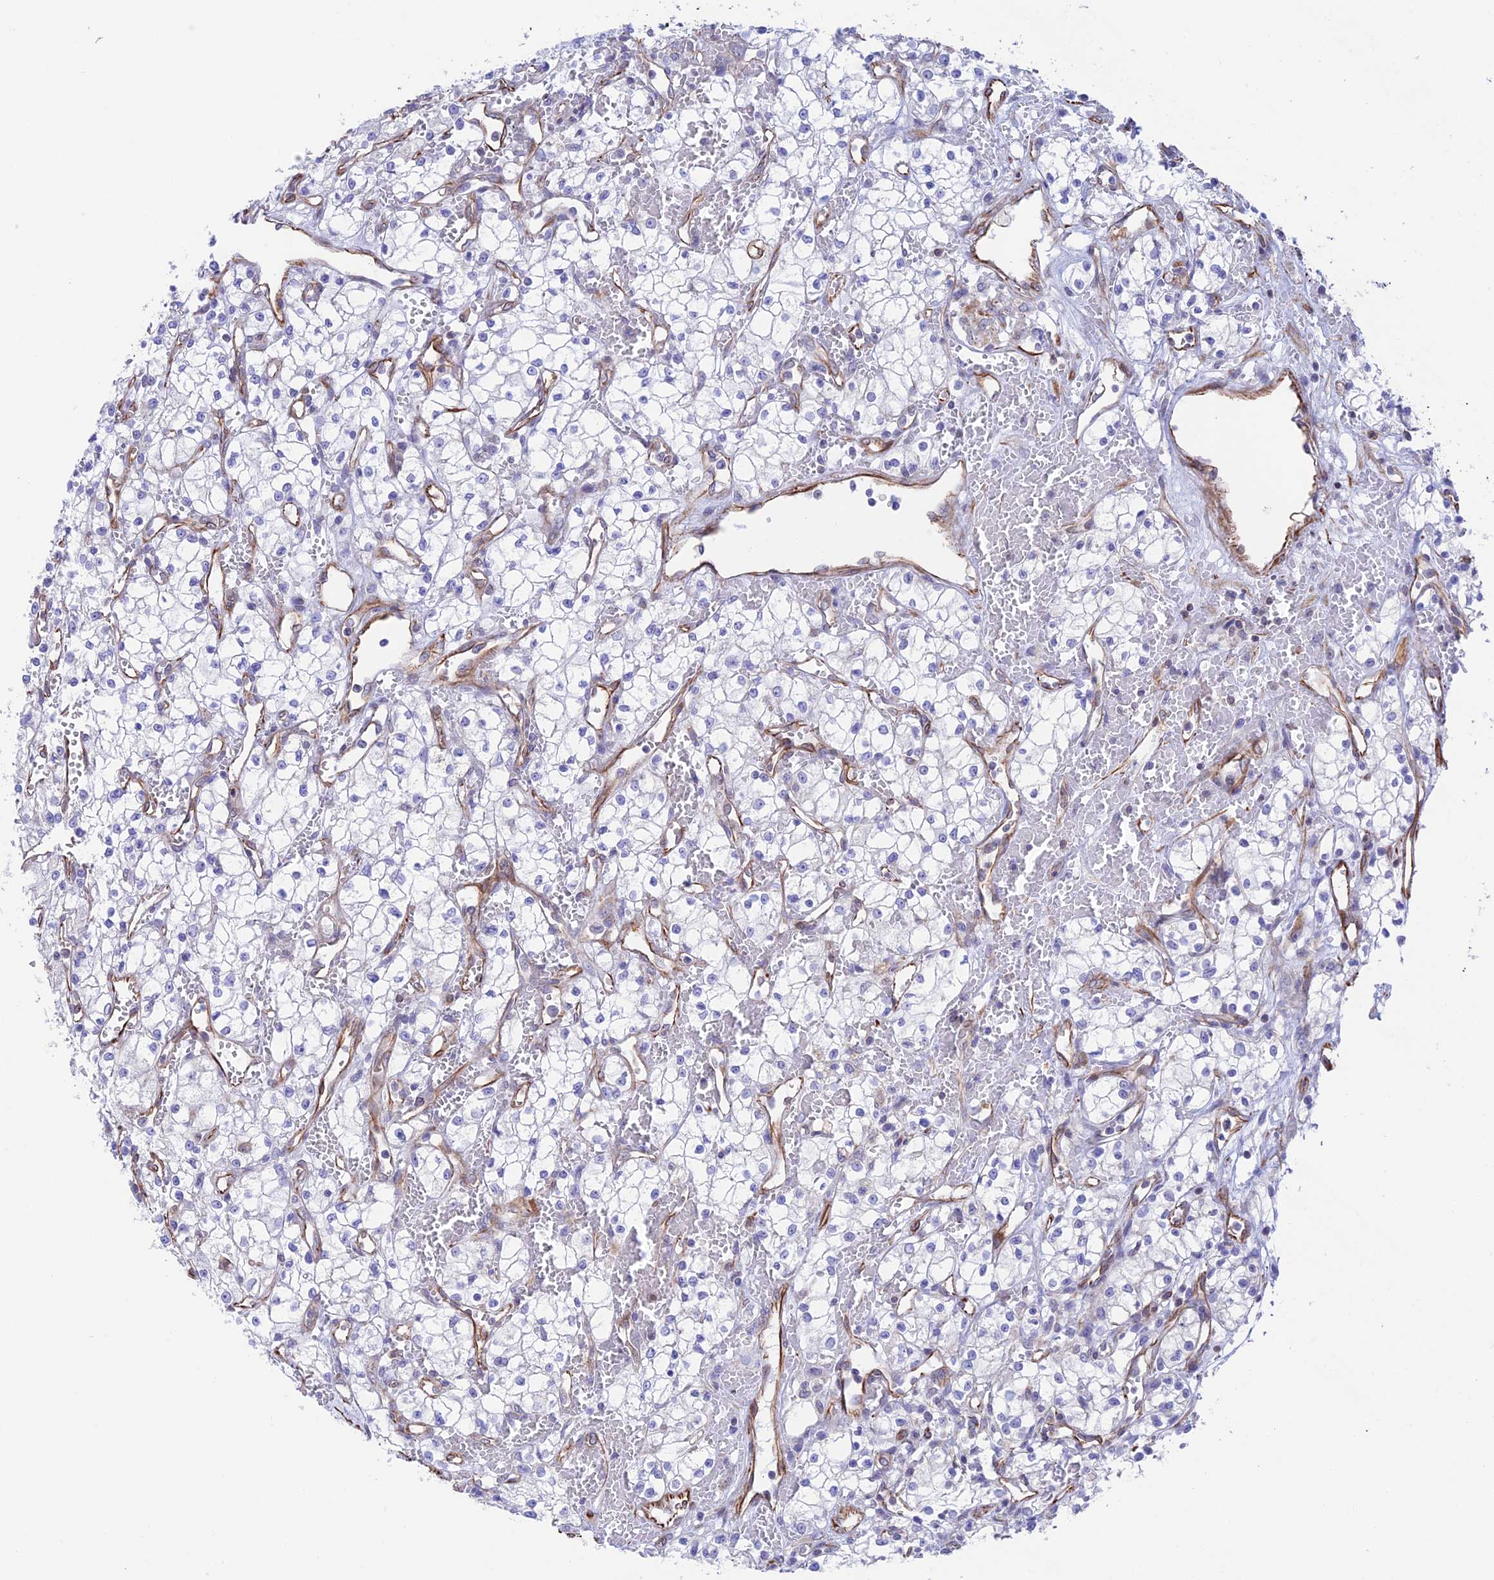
{"staining": {"intensity": "negative", "quantity": "none", "location": "none"}, "tissue": "renal cancer", "cell_type": "Tumor cells", "image_type": "cancer", "snomed": [{"axis": "morphology", "description": "Adenocarcinoma, NOS"}, {"axis": "topography", "description": "Kidney"}], "caption": "Immunohistochemistry (IHC) histopathology image of neoplastic tissue: renal adenocarcinoma stained with DAB (3,3'-diaminobenzidine) reveals no significant protein positivity in tumor cells.", "gene": "ZNF652", "patient": {"sex": "male", "age": 59}}